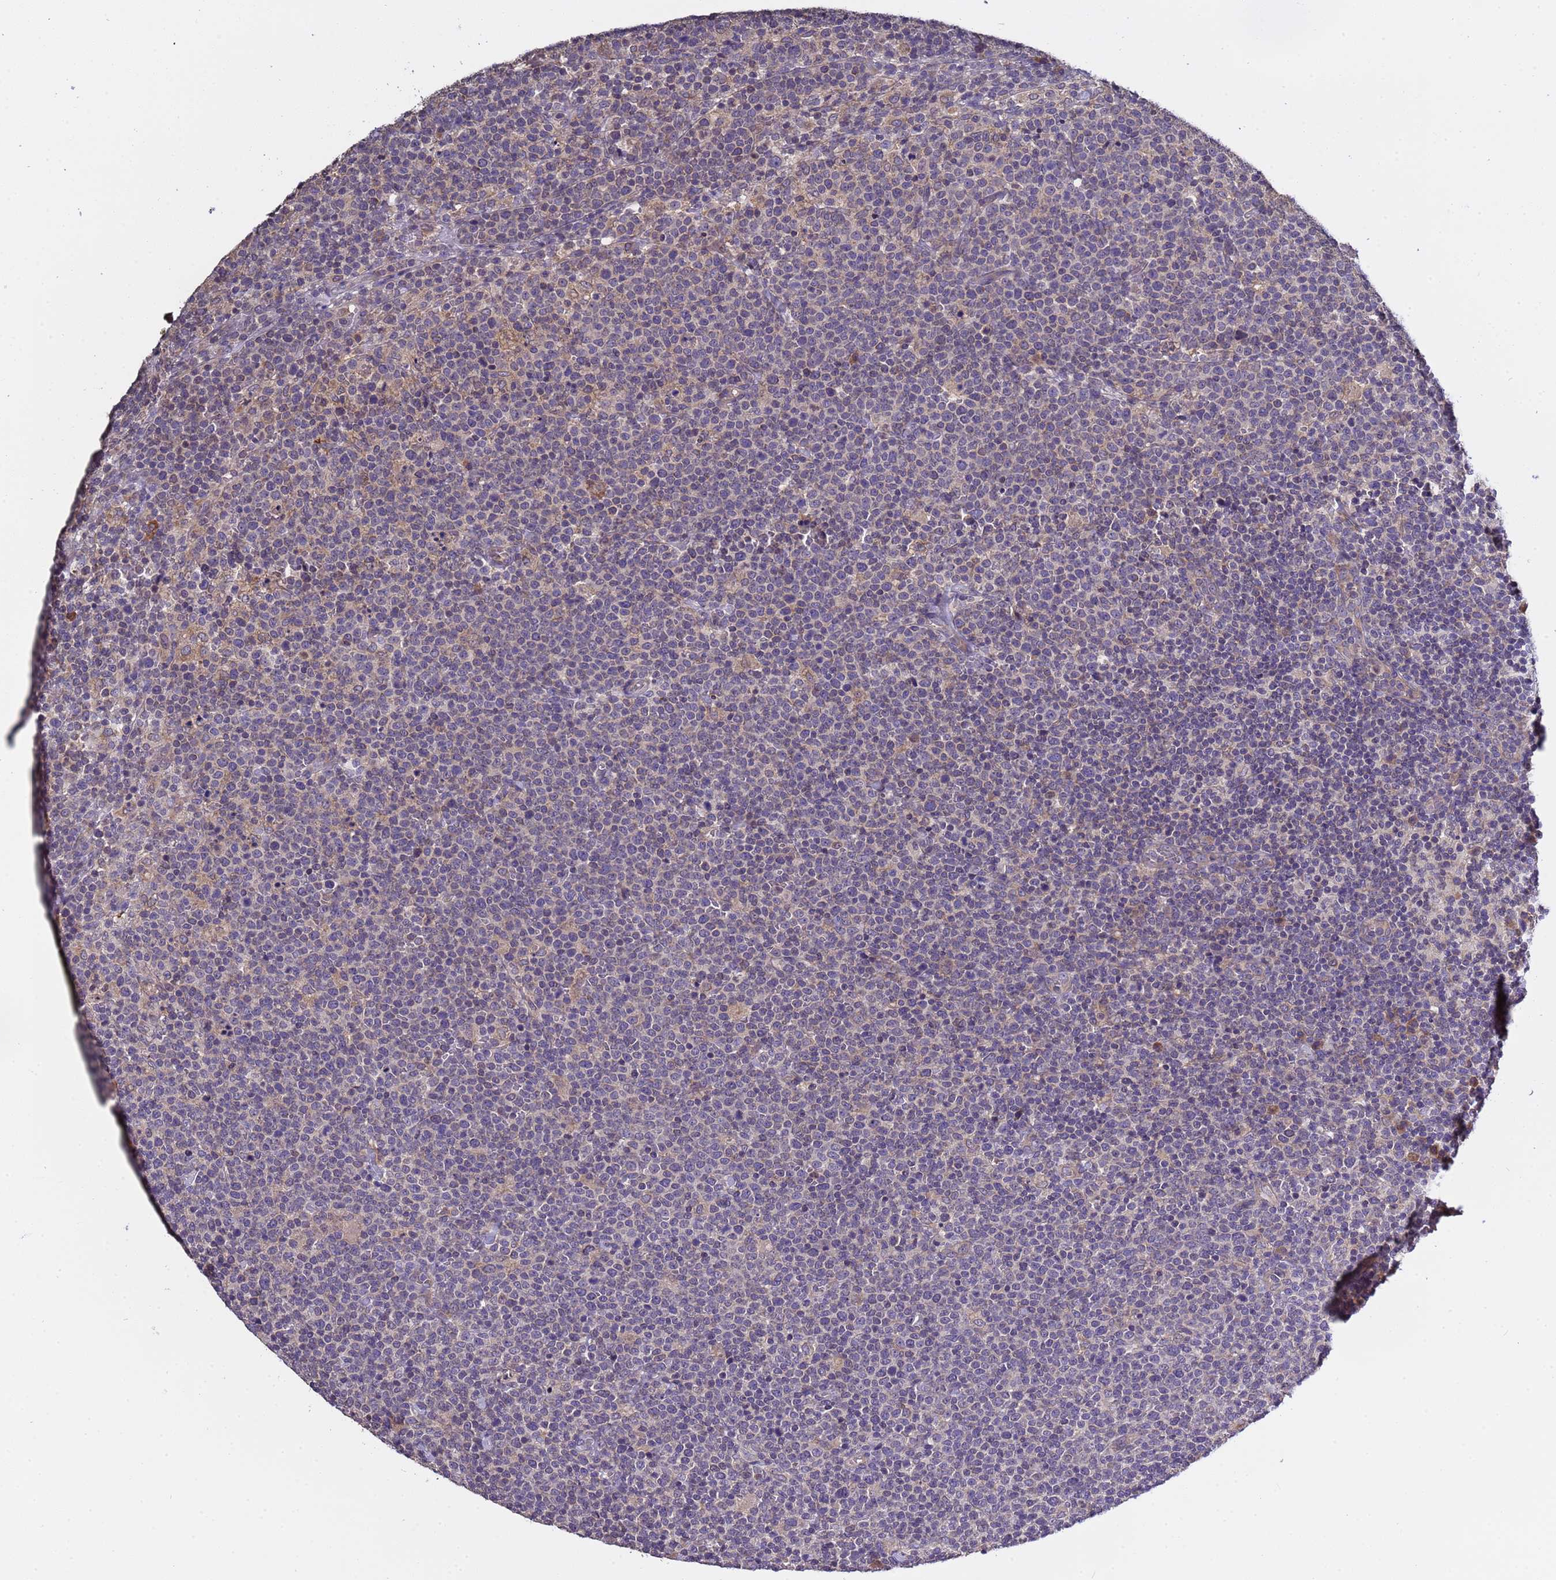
{"staining": {"intensity": "negative", "quantity": "none", "location": "none"}, "tissue": "lymphoma", "cell_type": "Tumor cells", "image_type": "cancer", "snomed": [{"axis": "morphology", "description": "Malignant lymphoma, non-Hodgkin's type, High grade"}, {"axis": "topography", "description": "Lymph node"}], "caption": "DAB (3,3'-diaminobenzidine) immunohistochemical staining of human lymphoma reveals no significant staining in tumor cells.", "gene": "ELMOD2", "patient": {"sex": "male", "age": 61}}